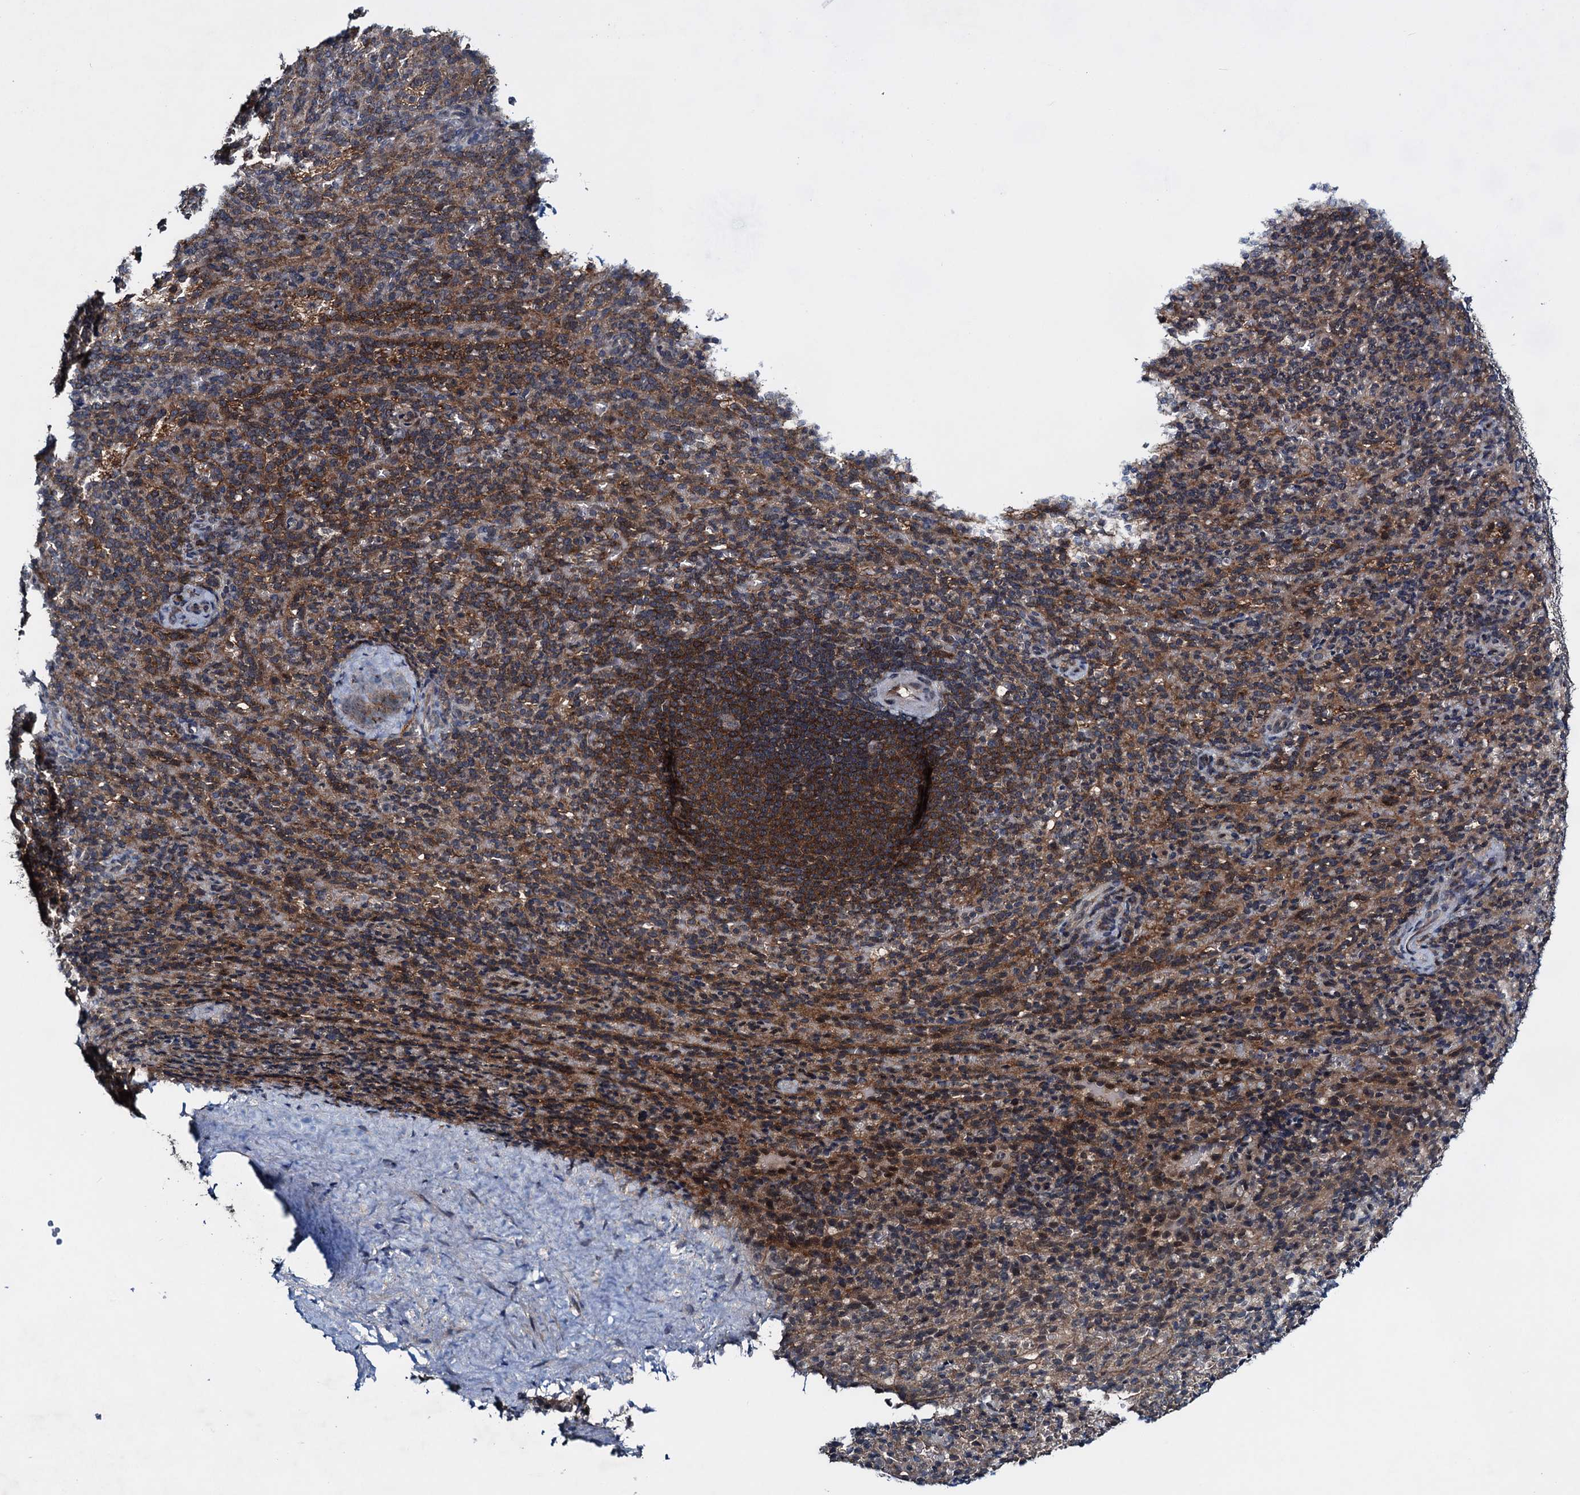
{"staining": {"intensity": "negative", "quantity": "none", "location": "none"}, "tissue": "spleen", "cell_type": "Cells in red pulp", "image_type": "normal", "snomed": [{"axis": "morphology", "description": "Normal tissue, NOS"}, {"axis": "topography", "description": "Spleen"}], "caption": "Immunohistochemical staining of benign human spleen shows no significant staining in cells in red pulp.", "gene": "RNF165", "patient": {"sex": "female", "age": 21}}